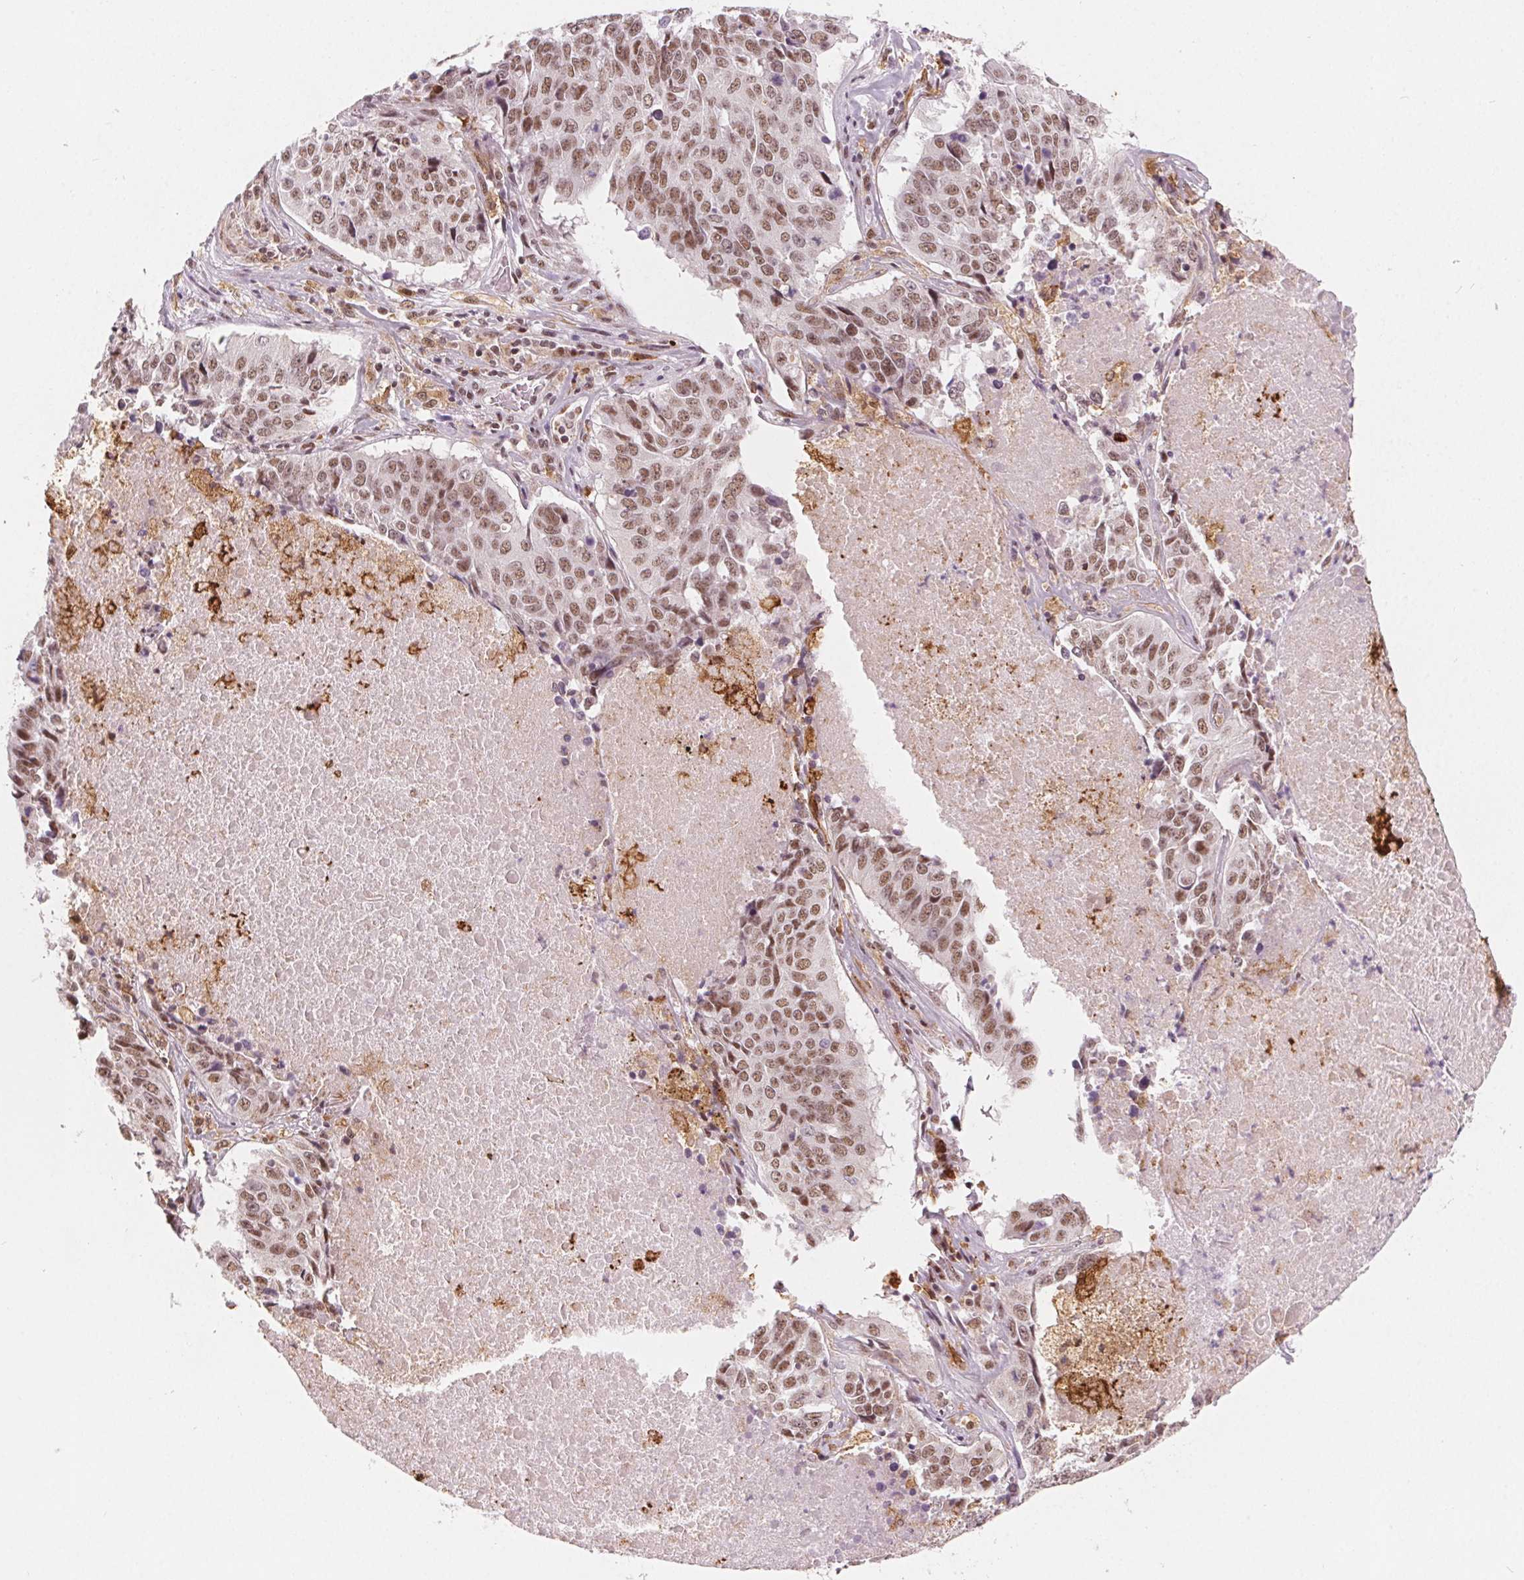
{"staining": {"intensity": "moderate", "quantity": ">75%", "location": "nuclear"}, "tissue": "lung cancer", "cell_type": "Tumor cells", "image_type": "cancer", "snomed": [{"axis": "morphology", "description": "Normal tissue, NOS"}, {"axis": "morphology", "description": "Squamous cell carcinoma, NOS"}, {"axis": "topography", "description": "Bronchus"}, {"axis": "topography", "description": "Lung"}], "caption": "IHC of human lung cancer shows medium levels of moderate nuclear staining in approximately >75% of tumor cells.", "gene": "DPM2", "patient": {"sex": "male", "age": 64}}